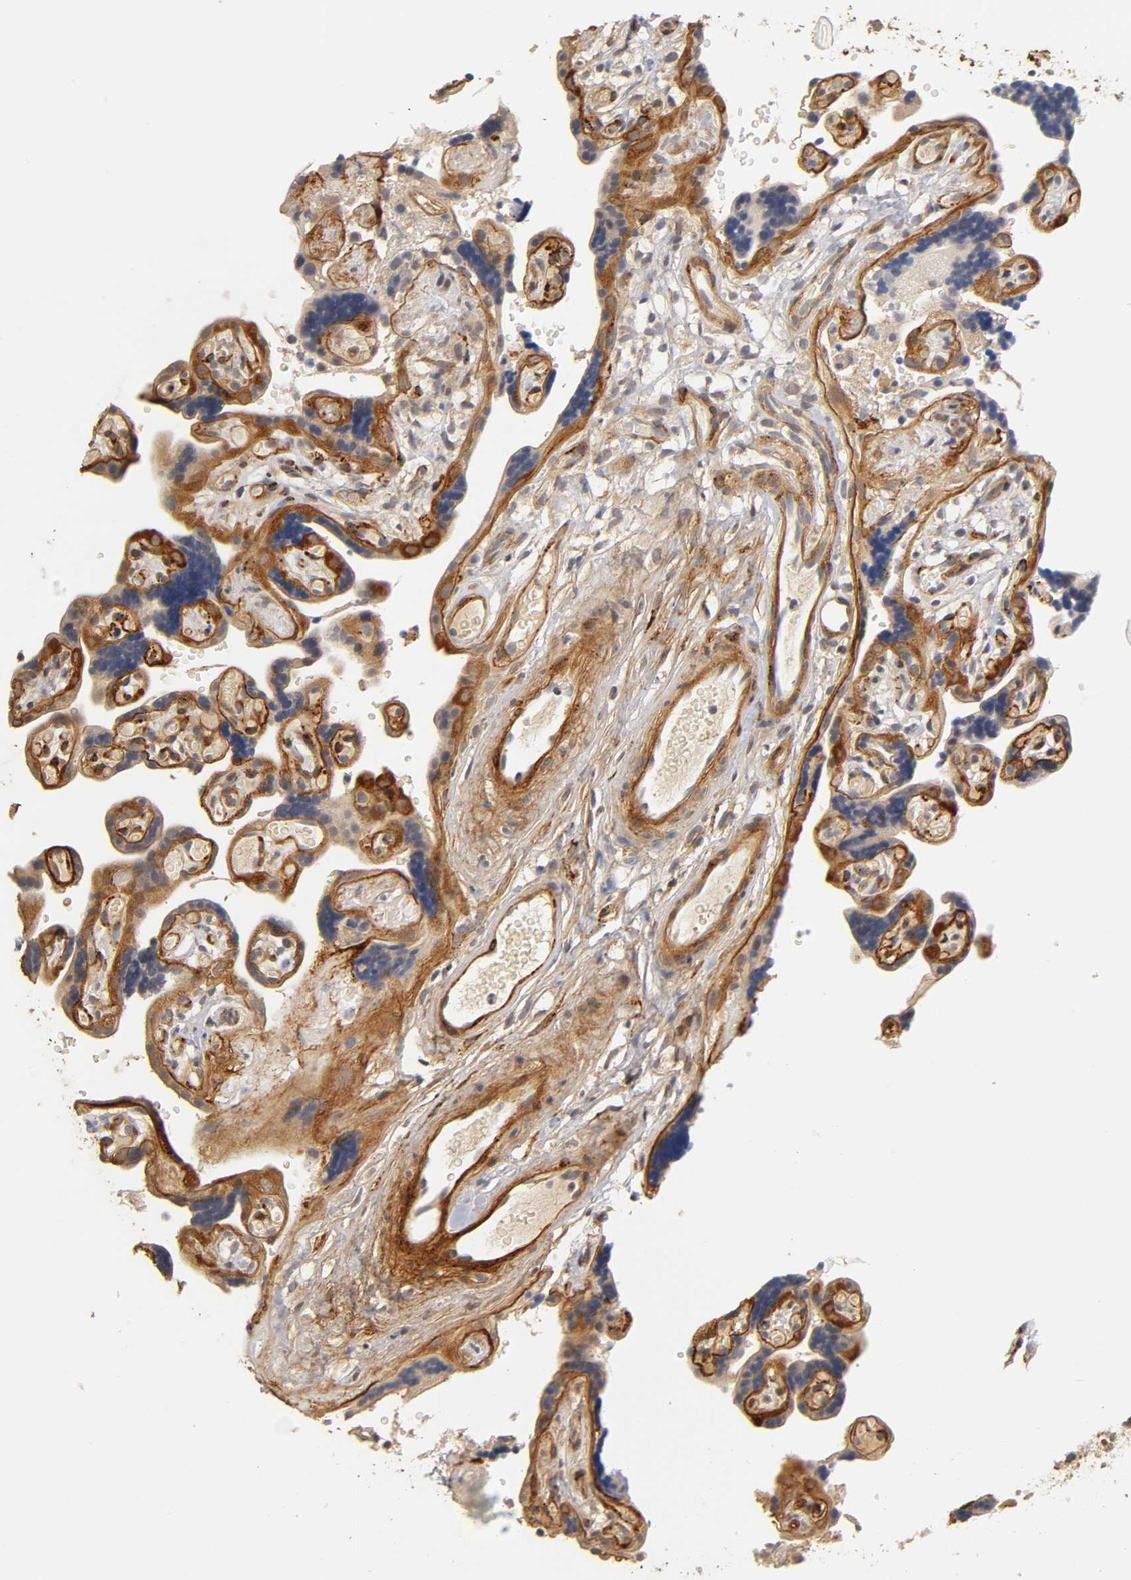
{"staining": {"intensity": "weak", "quantity": "<25%", "location": "cytoplasmic/membranous"}, "tissue": "placenta", "cell_type": "Decidual cells", "image_type": "normal", "snomed": [{"axis": "morphology", "description": "Normal tissue, NOS"}, {"axis": "topography", "description": "Placenta"}], "caption": "Placenta stained for a protein using immunohistochemistry demonstrates no expression decidual cells.", "gene": "LAMB1", "patient": {"sex": "female", "age": 30}}